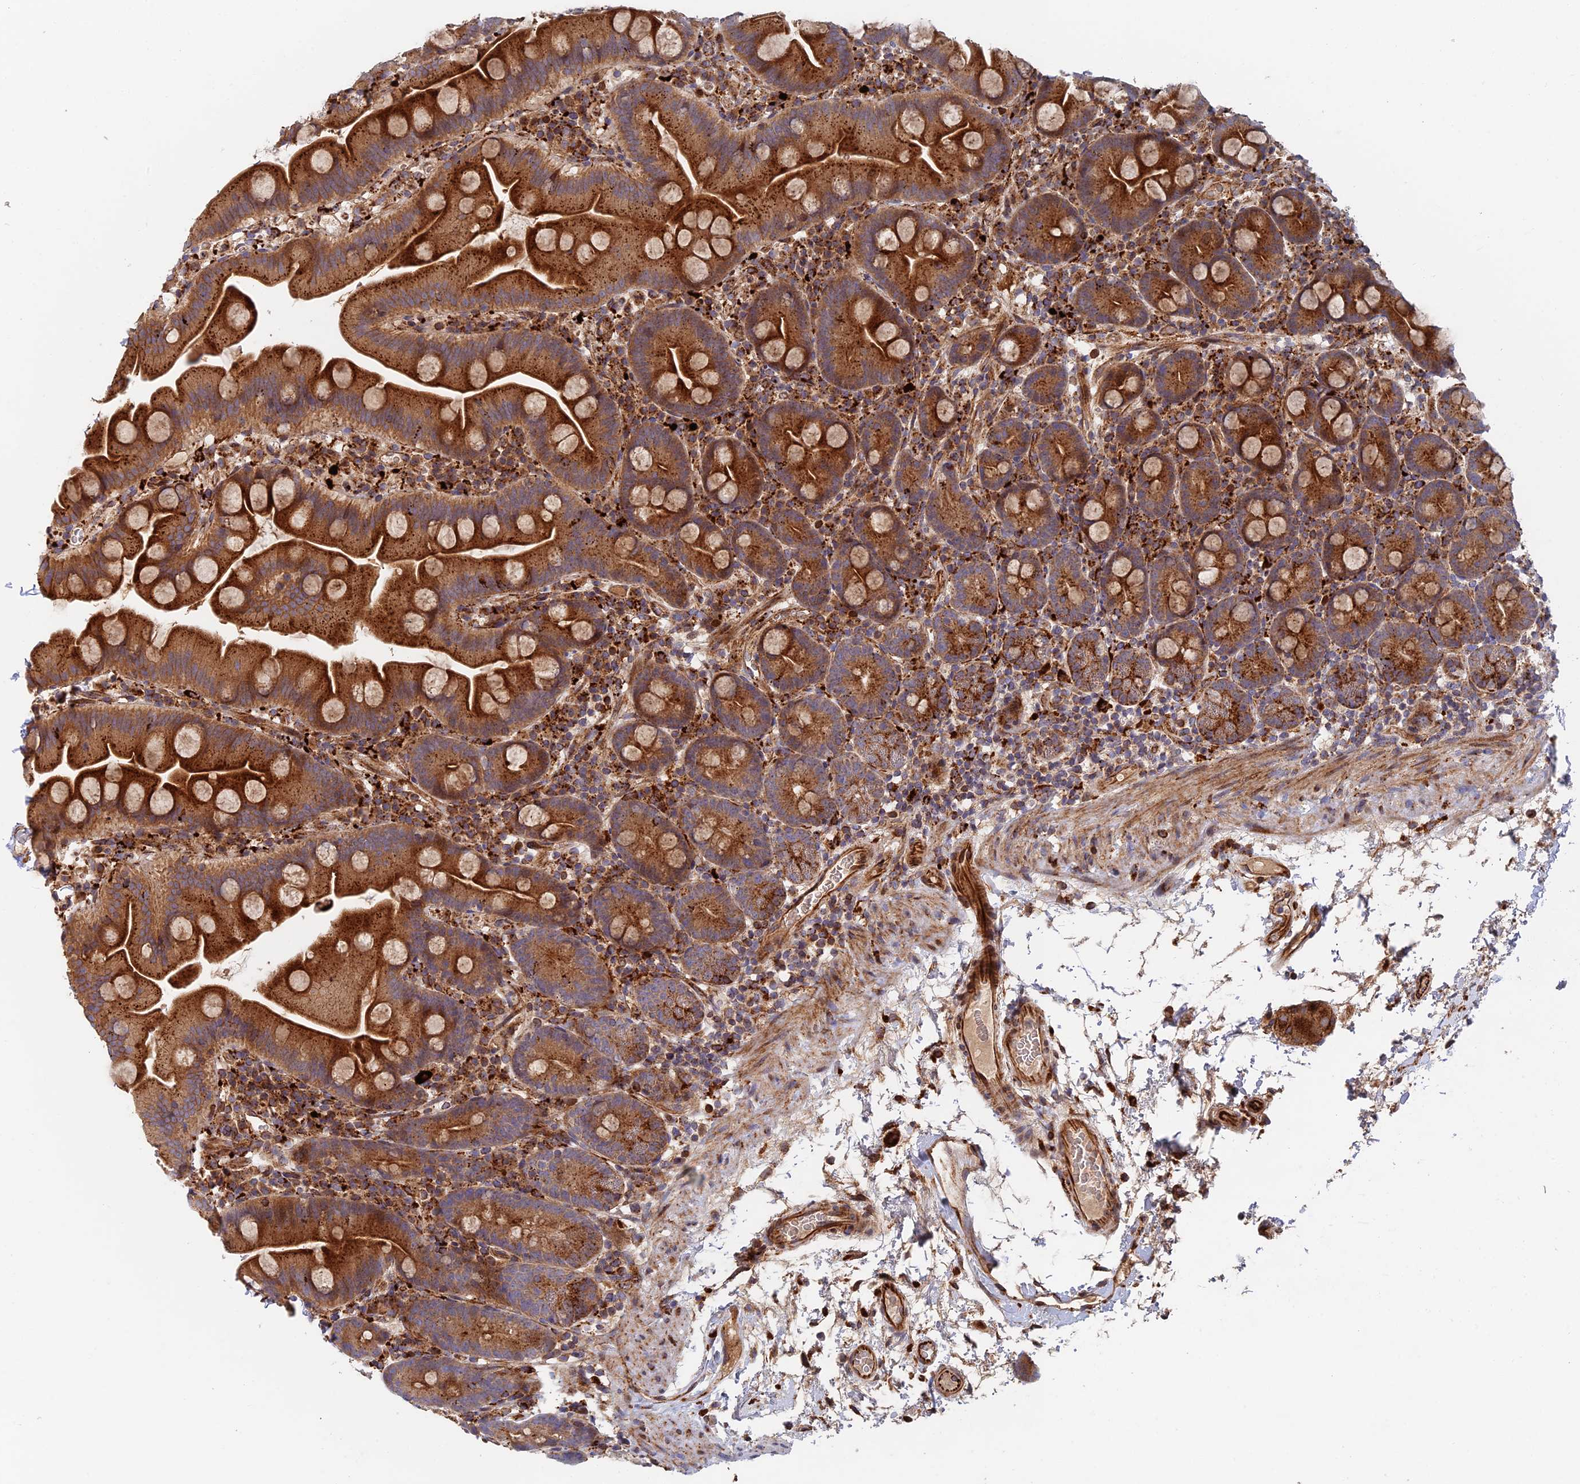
{"staining": {"intensity": "strong", "quantity": ">75%", "location": "cytoplasmic/membranous"}, "tissue": "small intestine", "cell_type": "Glandular cells", "image_type": "normal", "snomed": [{"axis": "morphology", "description": "Normal tissue, NOS"}, {"axis": "topography", "description": "Small intestine"}], "caption": "A brown stain labels strong cytoplasmic/membranous positivity of a protein in glandular cells of unremarkable human small intestine. Nuclei are stained in blue.", "gene": "PPP2R3C", "patient": {"sex": "female", "age": 68}}